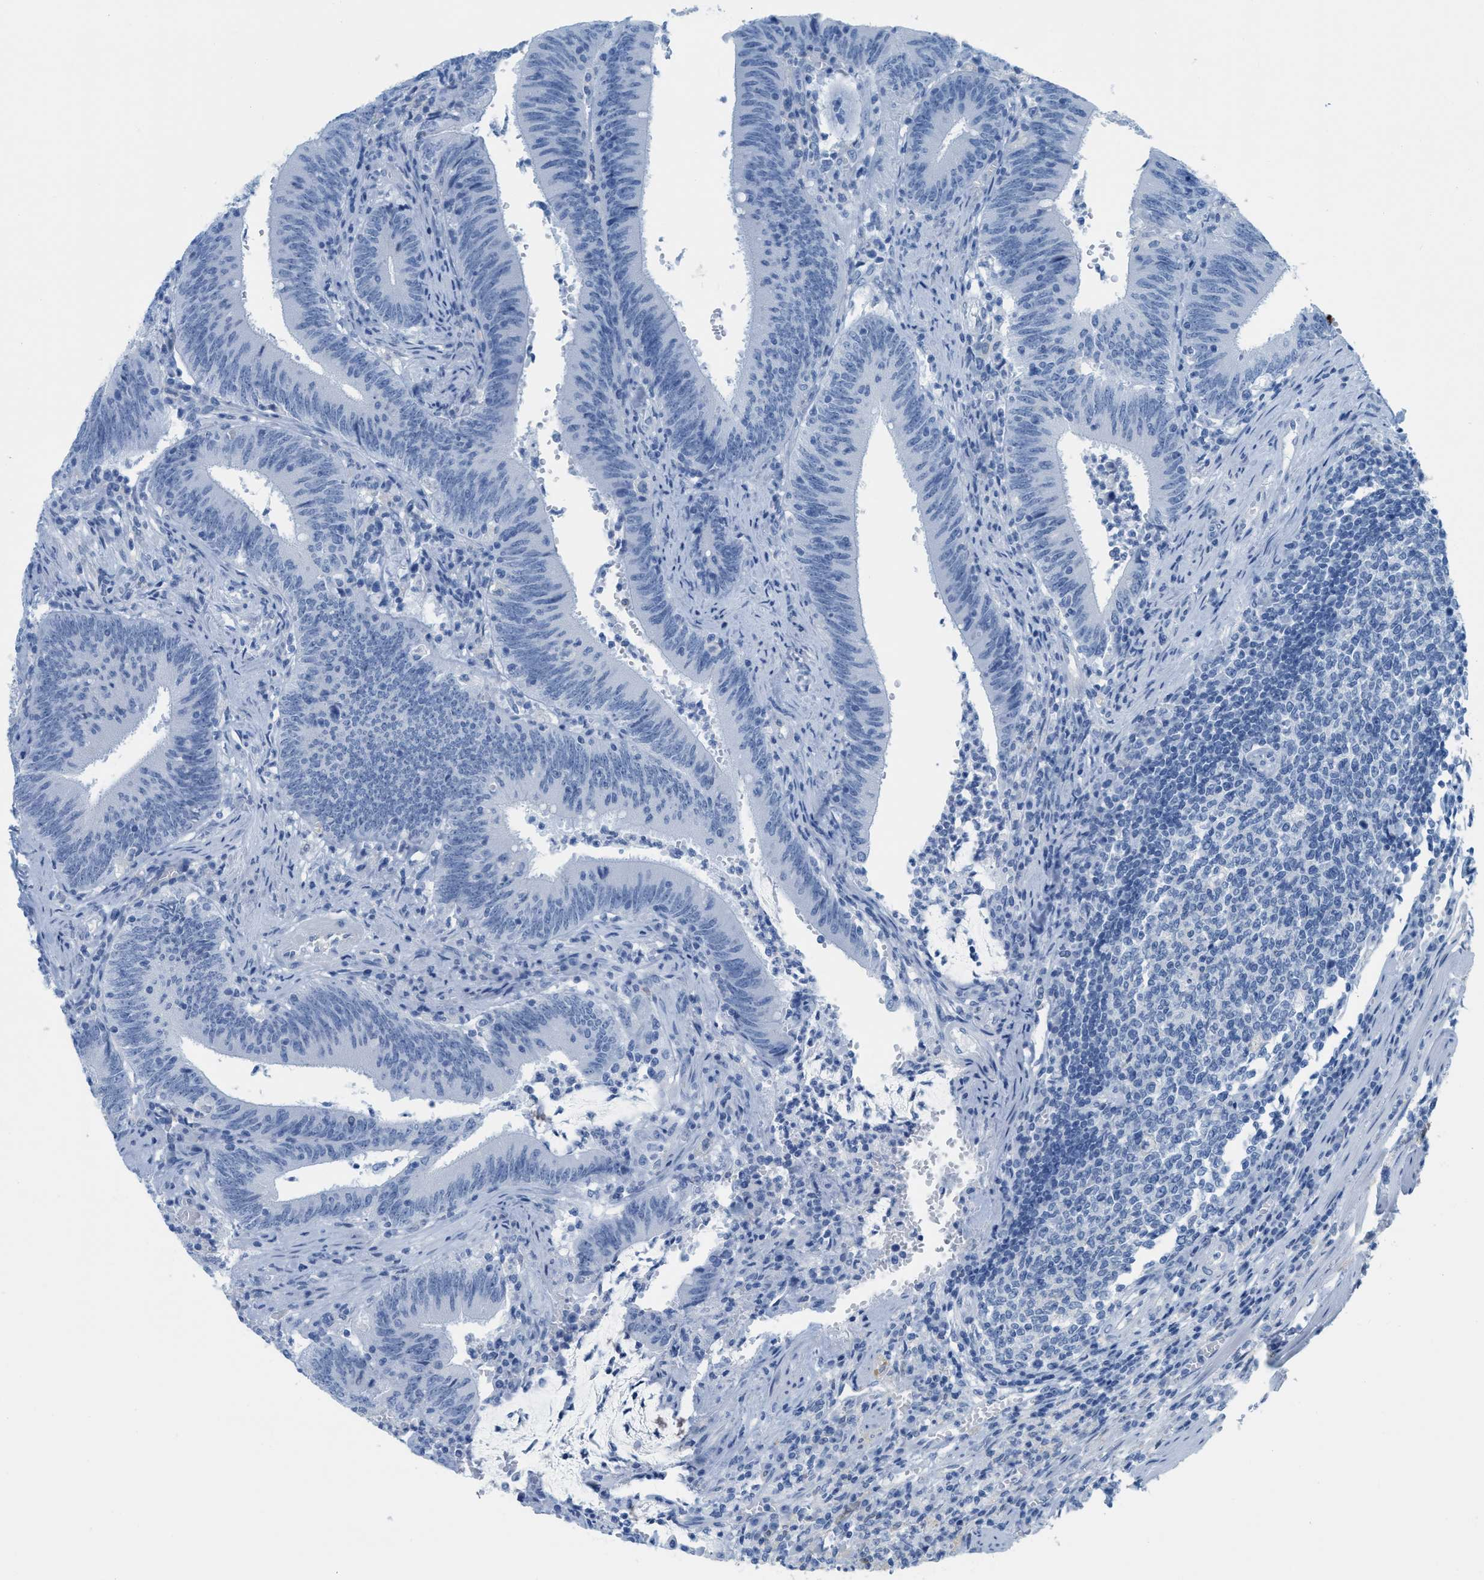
{"staining": {"intensity": "negative", "quantity": "none", "location": "none"}, "tissue": "colorectal cancer", "cell_type": "Tumor cells", "image_type": "cancer", "snomed": [{"axis": "morphology", "description": "Normal tissue, NOS"}, {"axis": "morphology", "description": "Adenocarcinoma, NOS"}, {"axis": "topography", "description": "Rectum"}], "caption": "IHC image of human colorectal adenocarcinoma stained for a protein (brown), which shows no expression in tumor cells.", "gene": "ASGR1", "patient": {"sex": "female", "age": 66}}